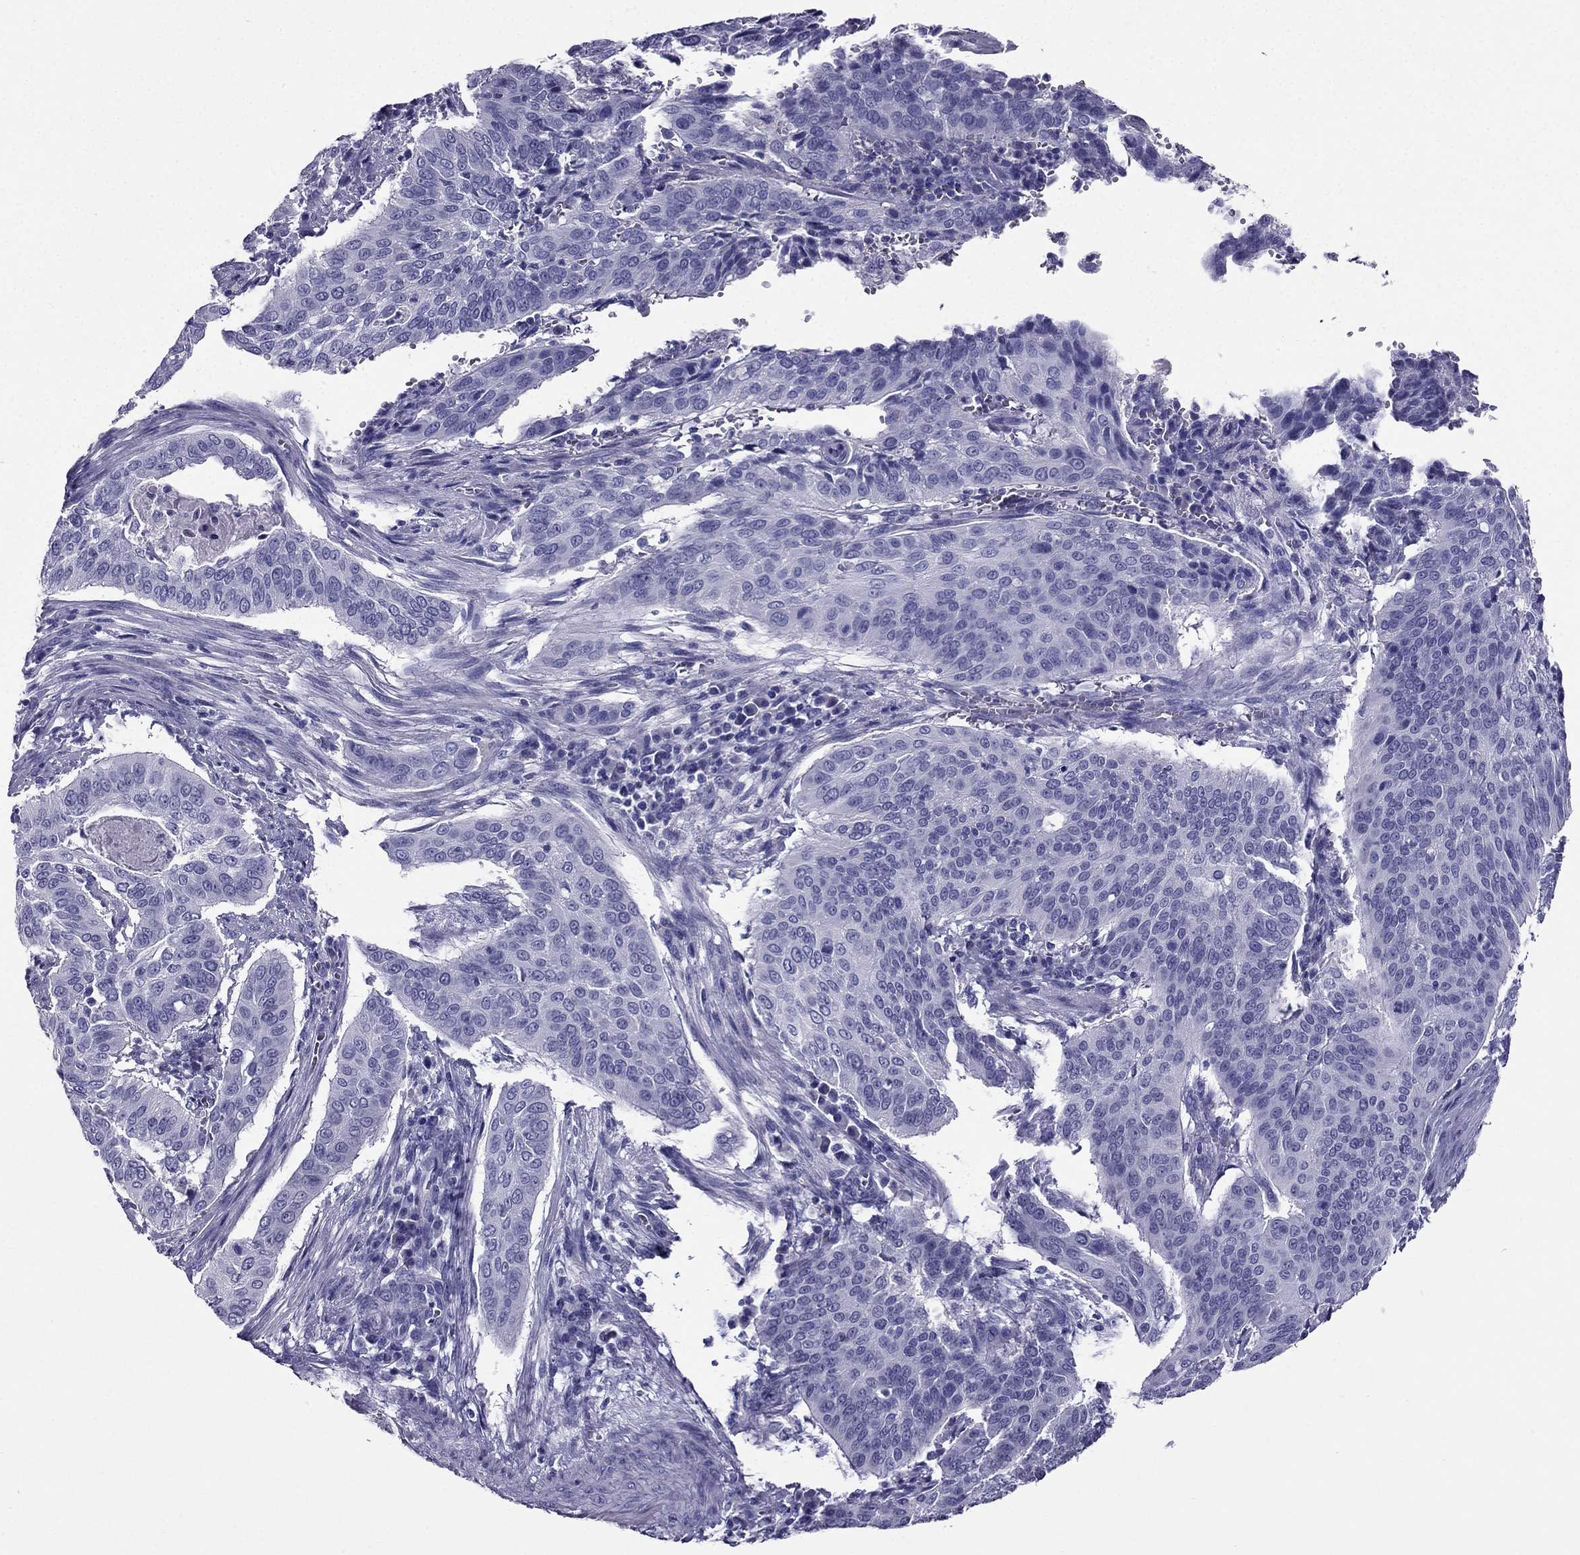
{"staining": {"intensity": "negative", "quantity": "none", "location": "none"}, "tissue": "cervical cancer", "cell_type": "Tumor cells", "image_type": "cancer", "snomed": [{"axis": "morphology", "description": "Squamous cell carcinoma, NOS"}, {"axis": "topography", "description": "Cervix"}], "caption": "Photomicrograph shows no protein expression in tumor cells of cervical cancer tissue.", "gene": "ZNF541", "patient": {"sex": "female", "age": 39}}